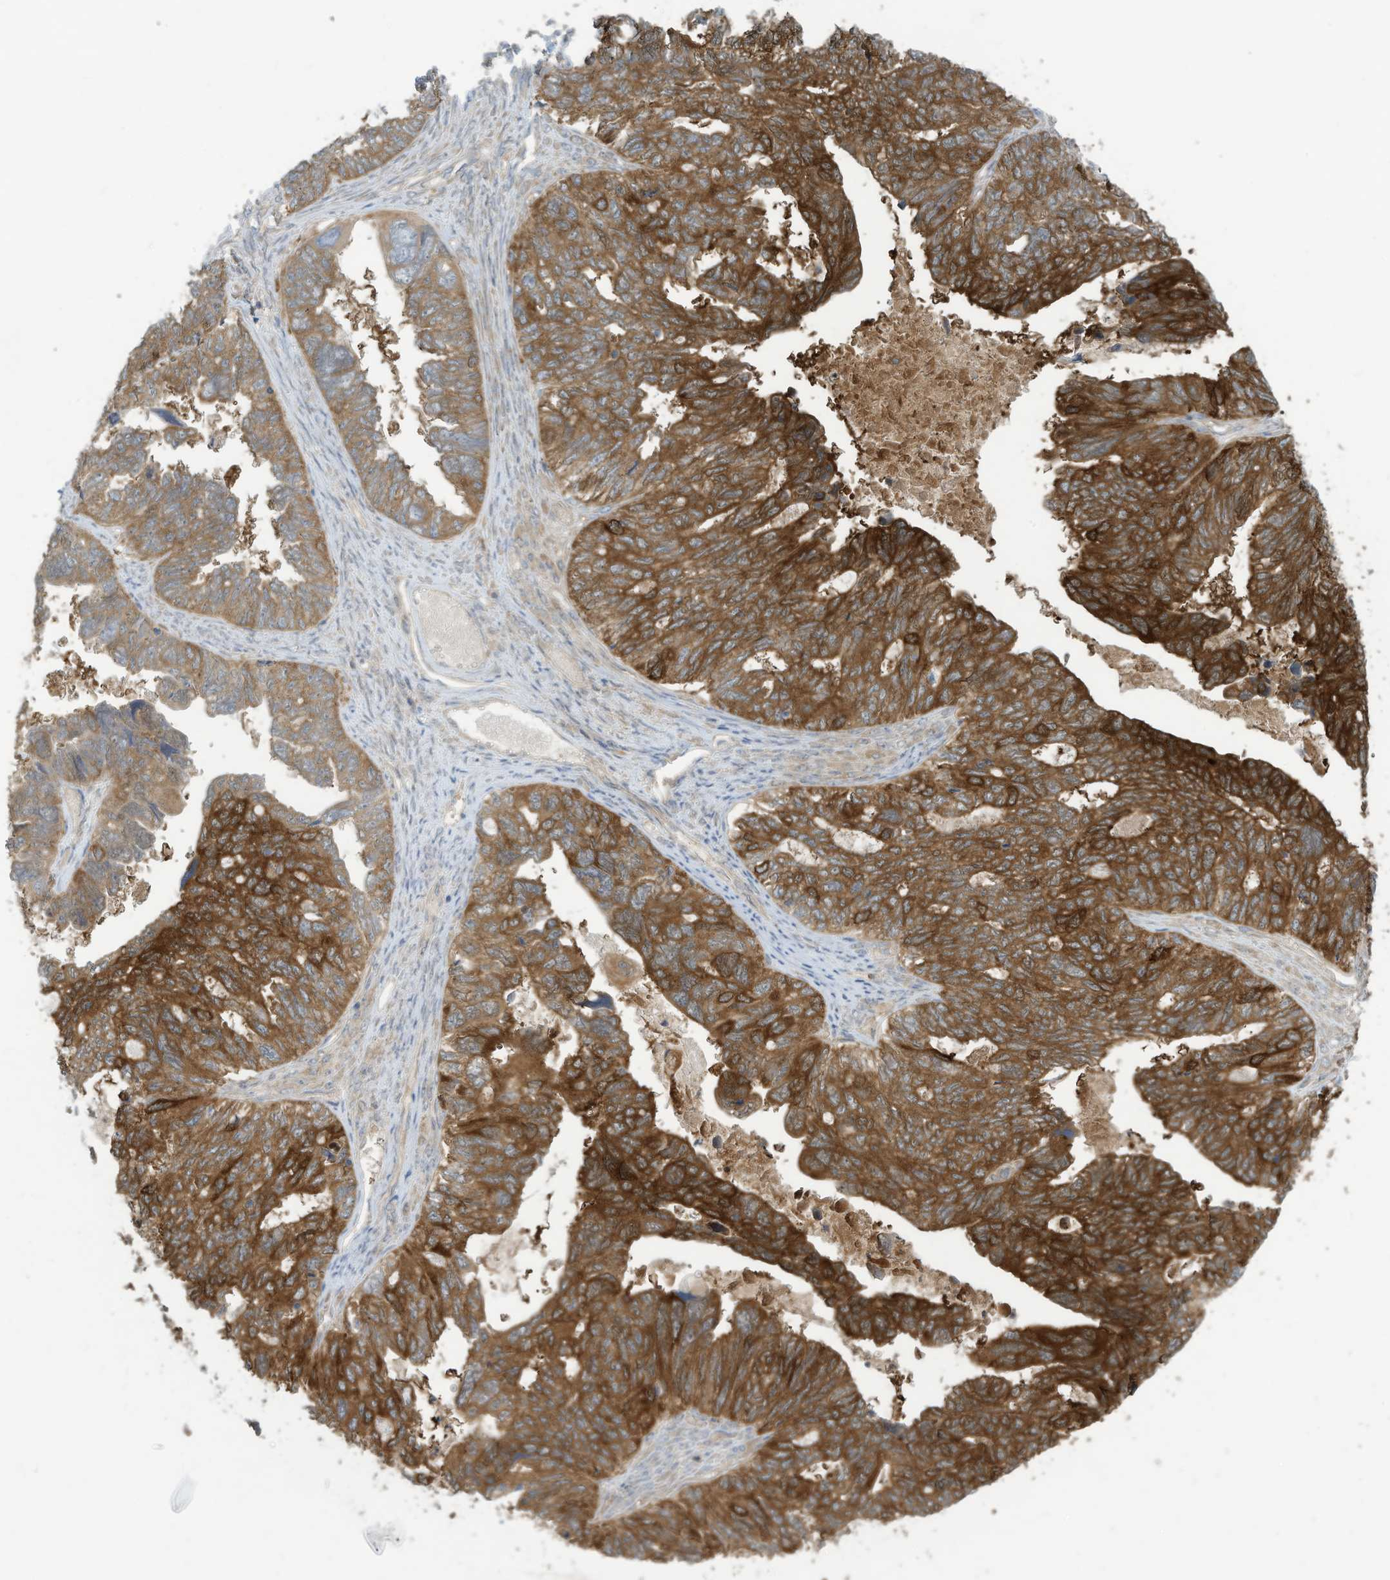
{"staining": {"intensity": "strong", "quantity": ">75%", "location": "cytoplasmic/membranous"}, "tissue": "ovarian cancer", "cell_type": "Tumor cells", "image_type": "cancer", "snomed": [{"axis": "morphology", "description": "Cystadenocarcinoma, serous, NOS"}, {"axis": "topography", "description": "Ovary"}], "caption": "IHC (DAB (3,3'-diaminobenzidine)) staining of serous cystadenocarcinoma (ovarian) shows strong cytoplasmic/membranous protein staining in about >75% of tumor cells.", "gene": "ADI1", "patient": {"sex": "female", "age": 79}}